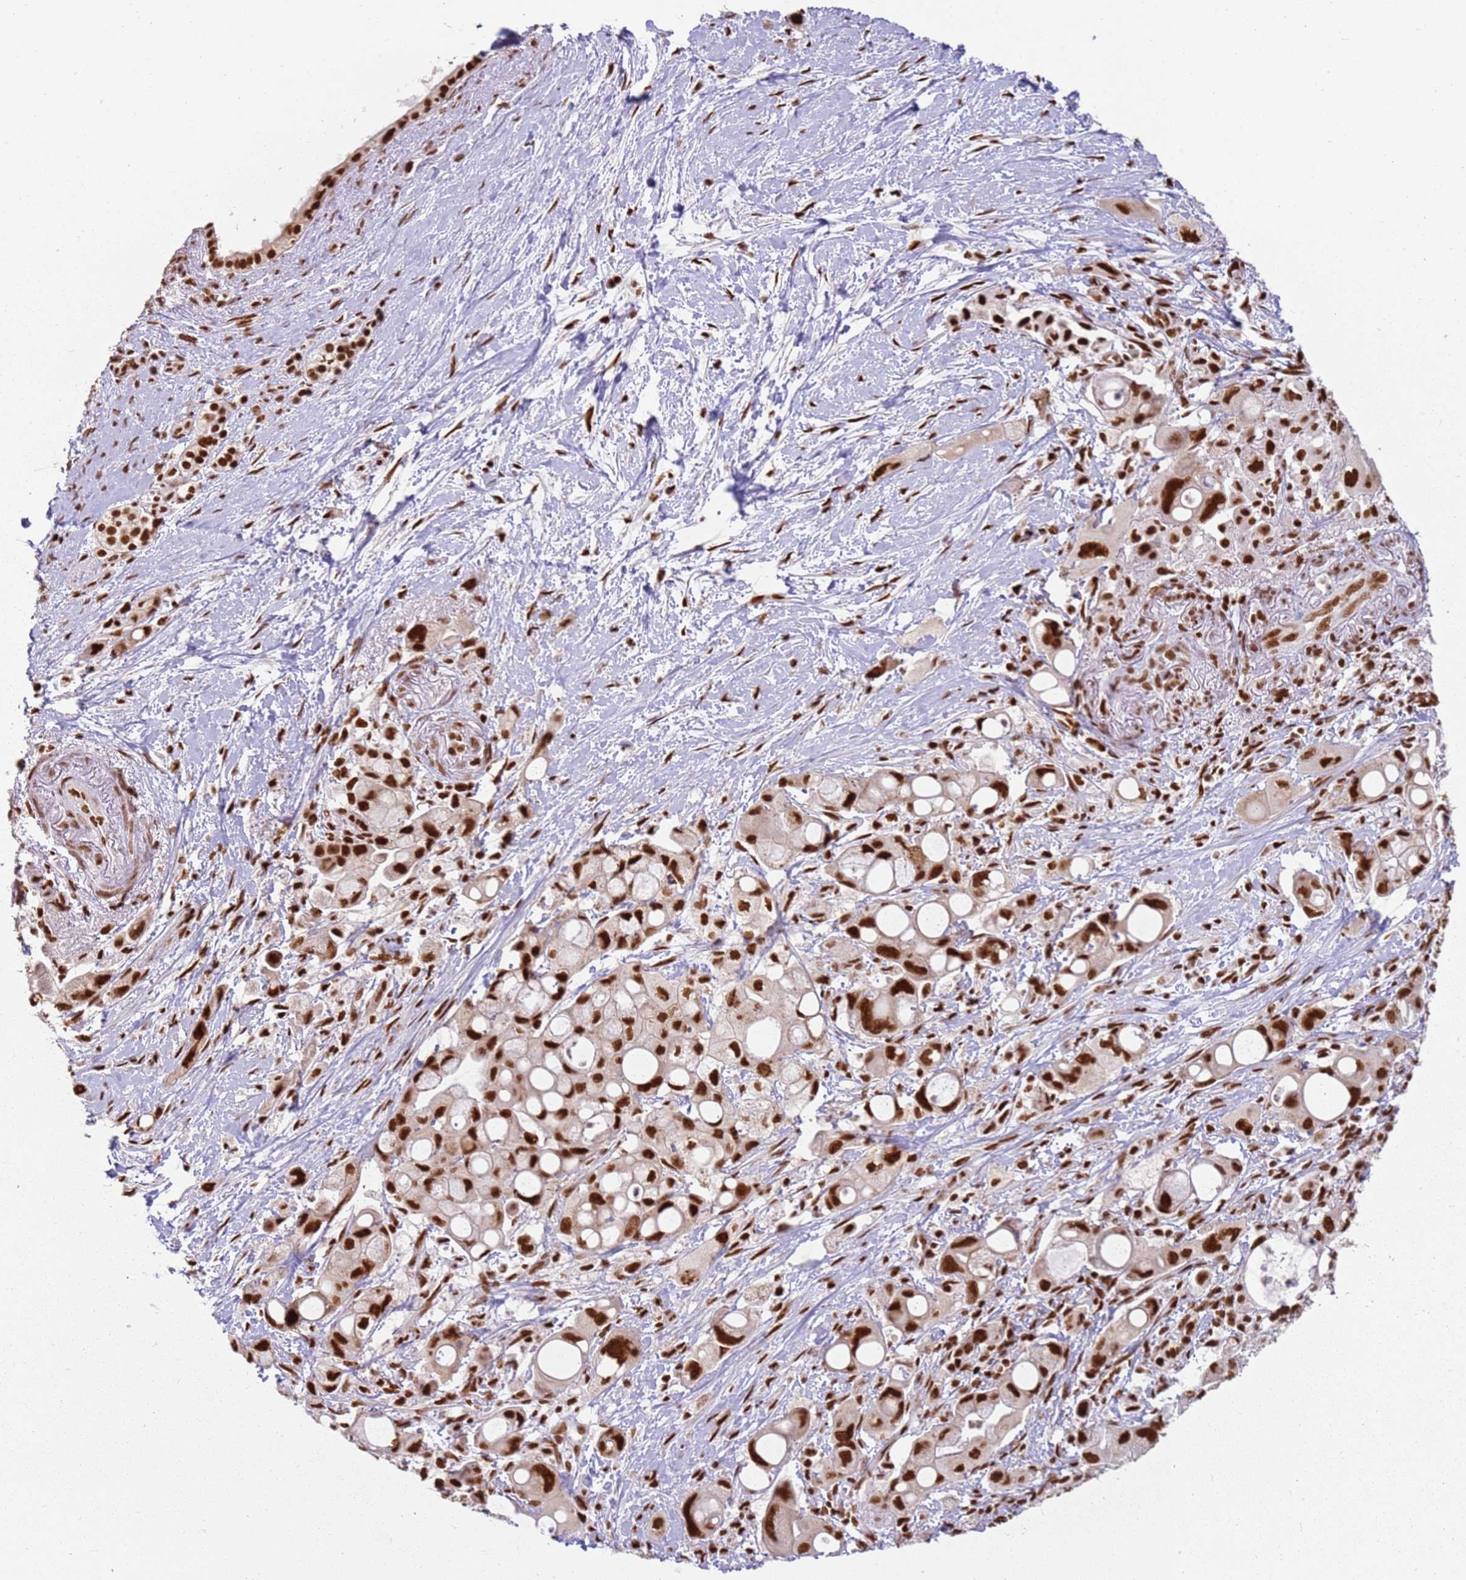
{"staining": {"intensity": "strong", "quantity": ">75%", "location": "nuclear"}, "tissue": "pancreatic cancer", "cell_type": "Tumor cells", "image_type": "cancer", "snomed": [{"axis": "morphology", "description": "Adenocarcinoma, NOS"}, {"axis": "topography", "description": "Pancreas"}], "caption": "DAB immunohistochemical staining of human adenocarcinoma (pancreatic) shows strong nuclear protein expression in approximately >75% of tumor cells.", "gene": "TENT4A", "patient": {"sex": "male", "age": 68}}